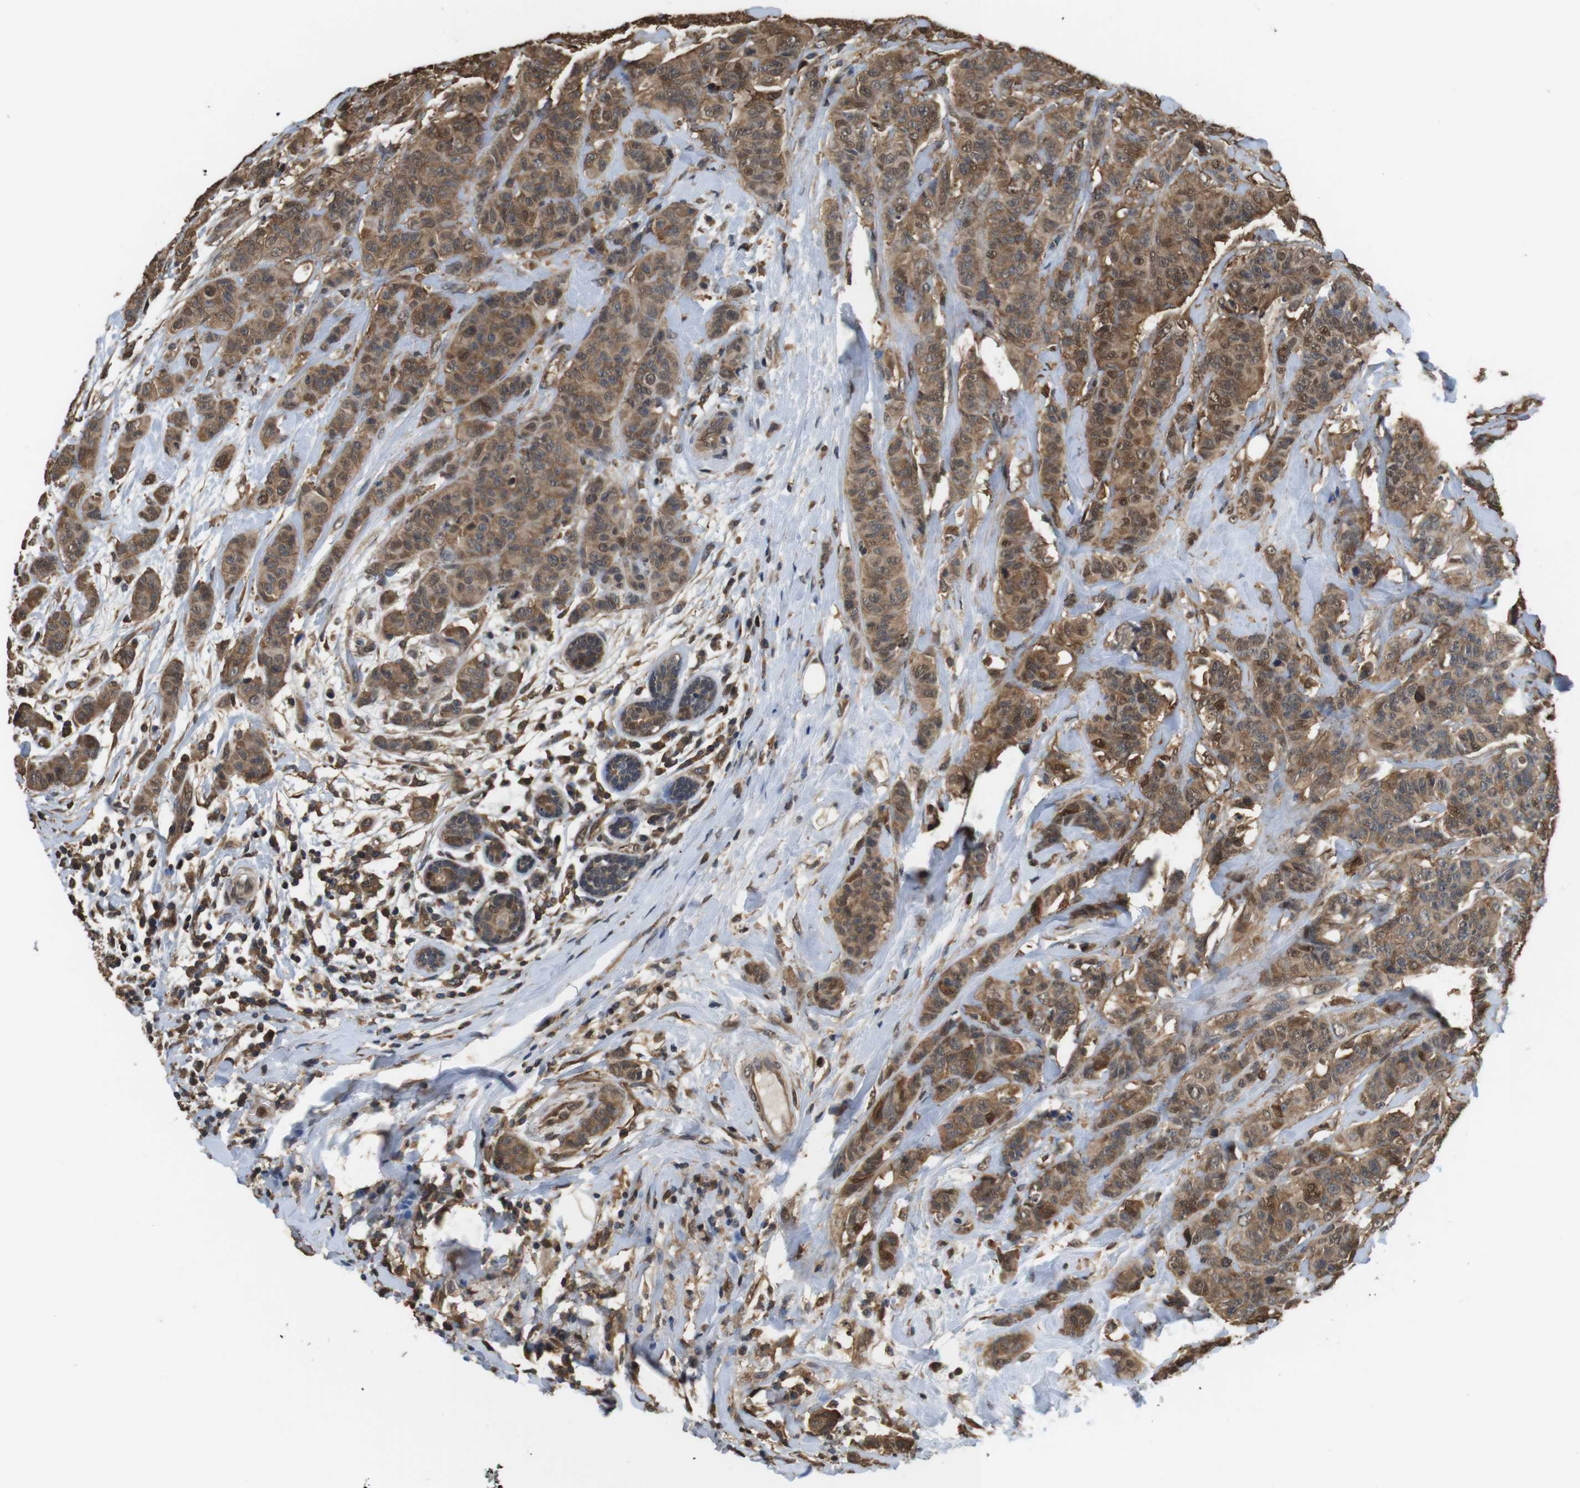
{"staining": {"intensity": "moderate", "quantity": ">75%", "location": "cytoplasmic/membranous,nuclear"}, "tissue": "breast cancer", "cell_type": "Tumor cells", "image_type": "cancer", "snomed": [{"axis": "morphology", "description": "Normal tissue, NOS"}, {"axis": "morphology", "description": "Duct carcinoma"}, {"axis": "topography", "description": "Breast"}], "caption": "Protein staining reveals moderate cytoplasmic/membranous and nuclear positivity in about >75% of tumor cells in intraductal carcinoma (breast).", "gene": "LDHA", "patient": {"sex": "female", "age": 40}}